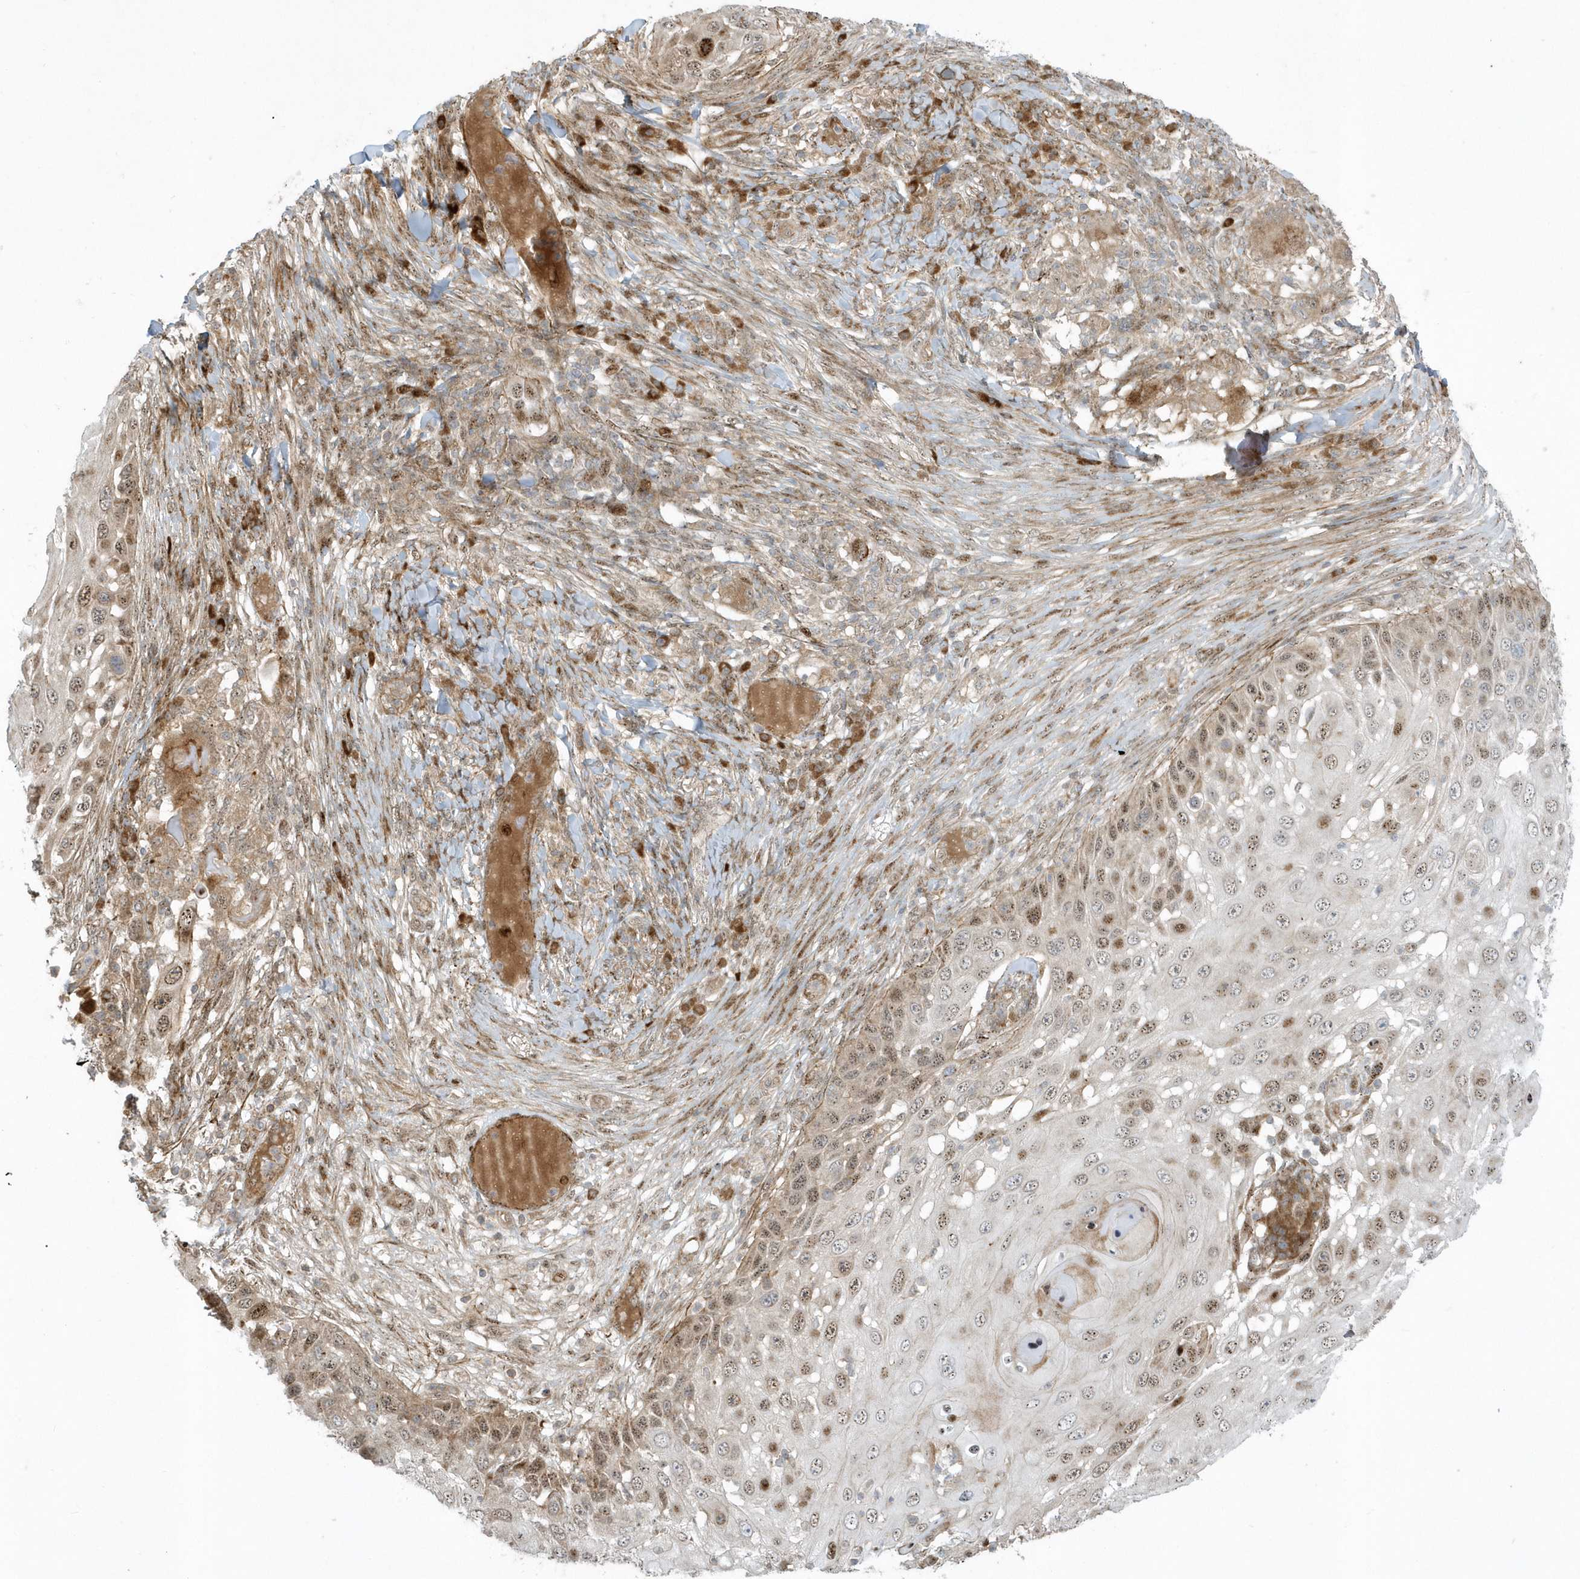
{"staining": {"intensity": "moderate", "quantity": ">75%", "location": "nuclear"}, "tissue": "skin cancer", "cell_type": "Tumor cells", "image_type": "cancer", "snomed": [{"axis": "morphology", "description": "Squamous cell carcinoma, NOS"}, {"axis": "topography", "description": "Skin"}], "caption": "A brown stain shows moderate nuclear staining of a protein in human skin cancer (squamous cell carcinoma) tumor cells.", "gene": "MASP2", "patient": {"sex": "female", "age": 44}}